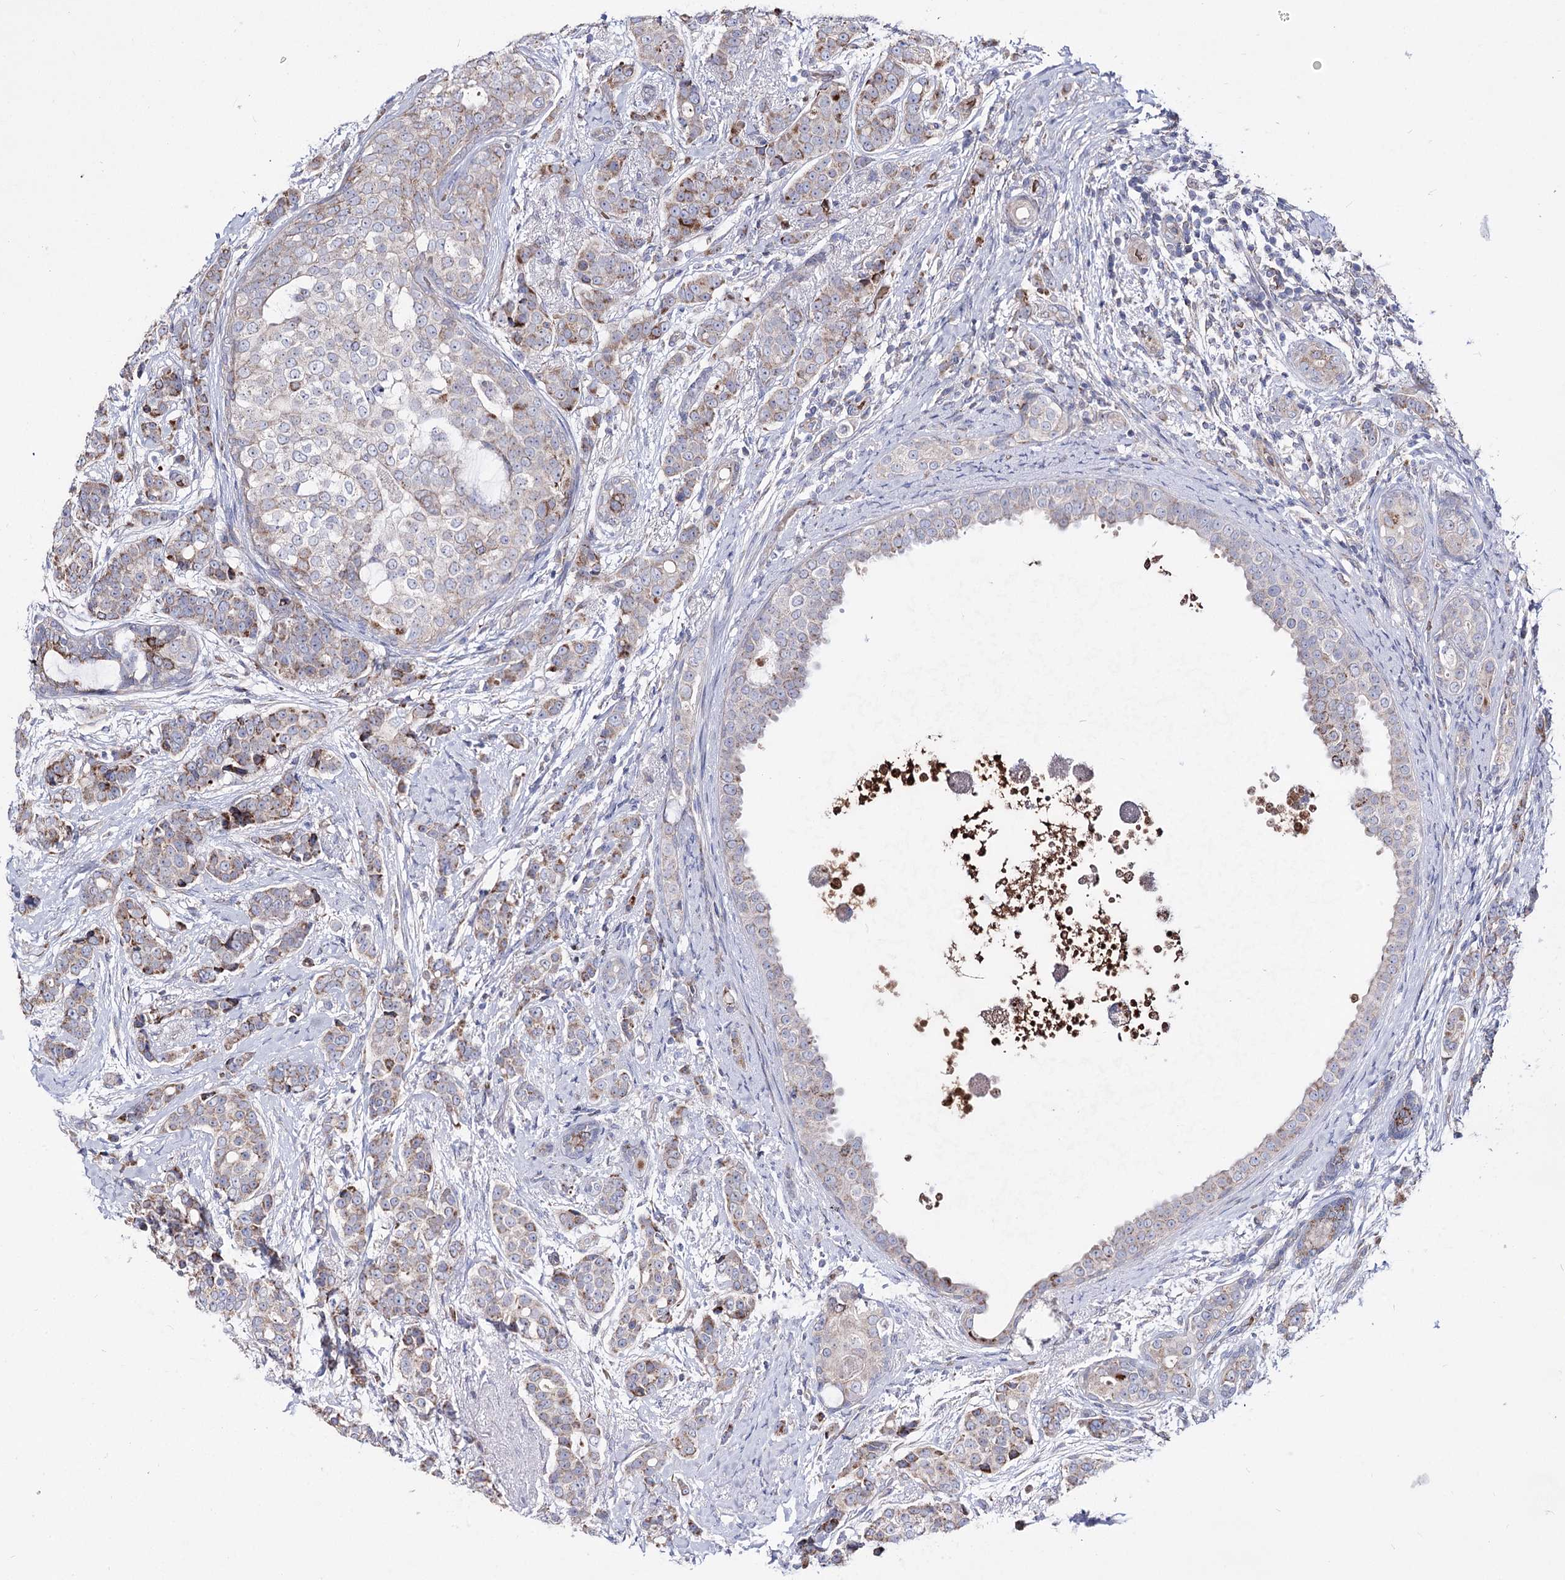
{"staining": {"intensity": "moderate", "quantity": "25%-75%", "location": "cytoplasmic/membranous"}, "tissue": "breast cancer", "cell_type": "Tumor cells", "image_type": "cancer", "snomed": [{"axis": "morphology", "description": "Lobular carcinoma"}, {"axis": "topography", "description": "Breast"}], "caption": "Moderate cytoplasmic/membranous protein staining is seen in approximately 25%-75% of tumor cells in breast cancer.", "gene": "OSBPL5", "patient": {"sex": "female", "age": 51}}